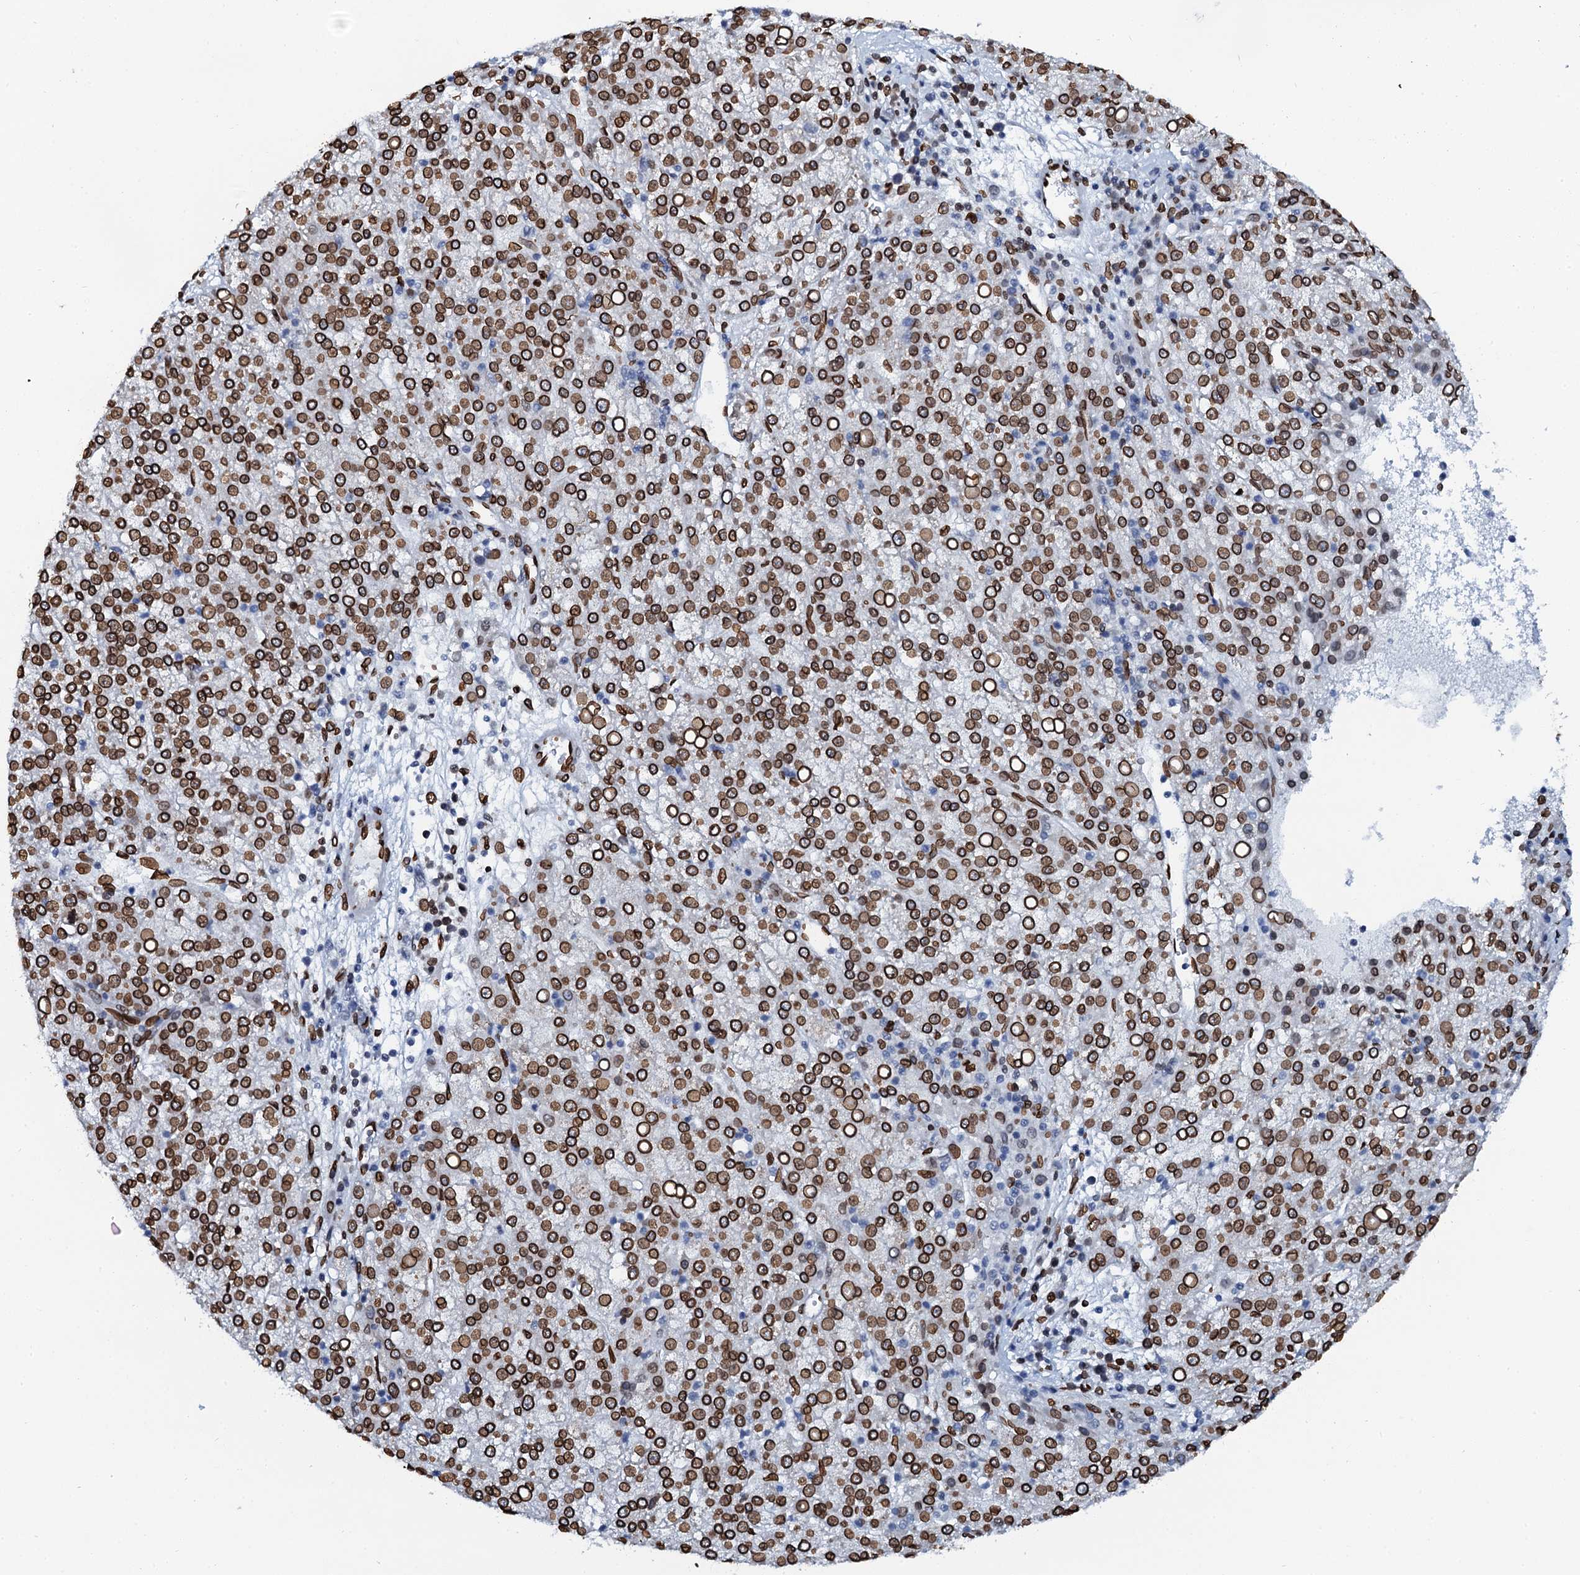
{"staining": {"intensity": "strong", "quantity": ">75%", "location": "cytoplasmic/membranous,nuclear"}, "tissue": "liver cancer", "cell_type": "Tumor cells", "image_type": "cancer", "snomed": [{"axis": "morphology", "description": "Carcinoma, Hepatocellular, NOS"}, {"axis": "topography", "description": "Liver"}], "caption": "Brown immunohistochemical staining in human liver cancer shows strong cytoplasmic/membranous and nuclear staining in approximately >75% of tumor cells.", "gene": "KATNAL2", "patient": {"sex": "female", "age": 58}}